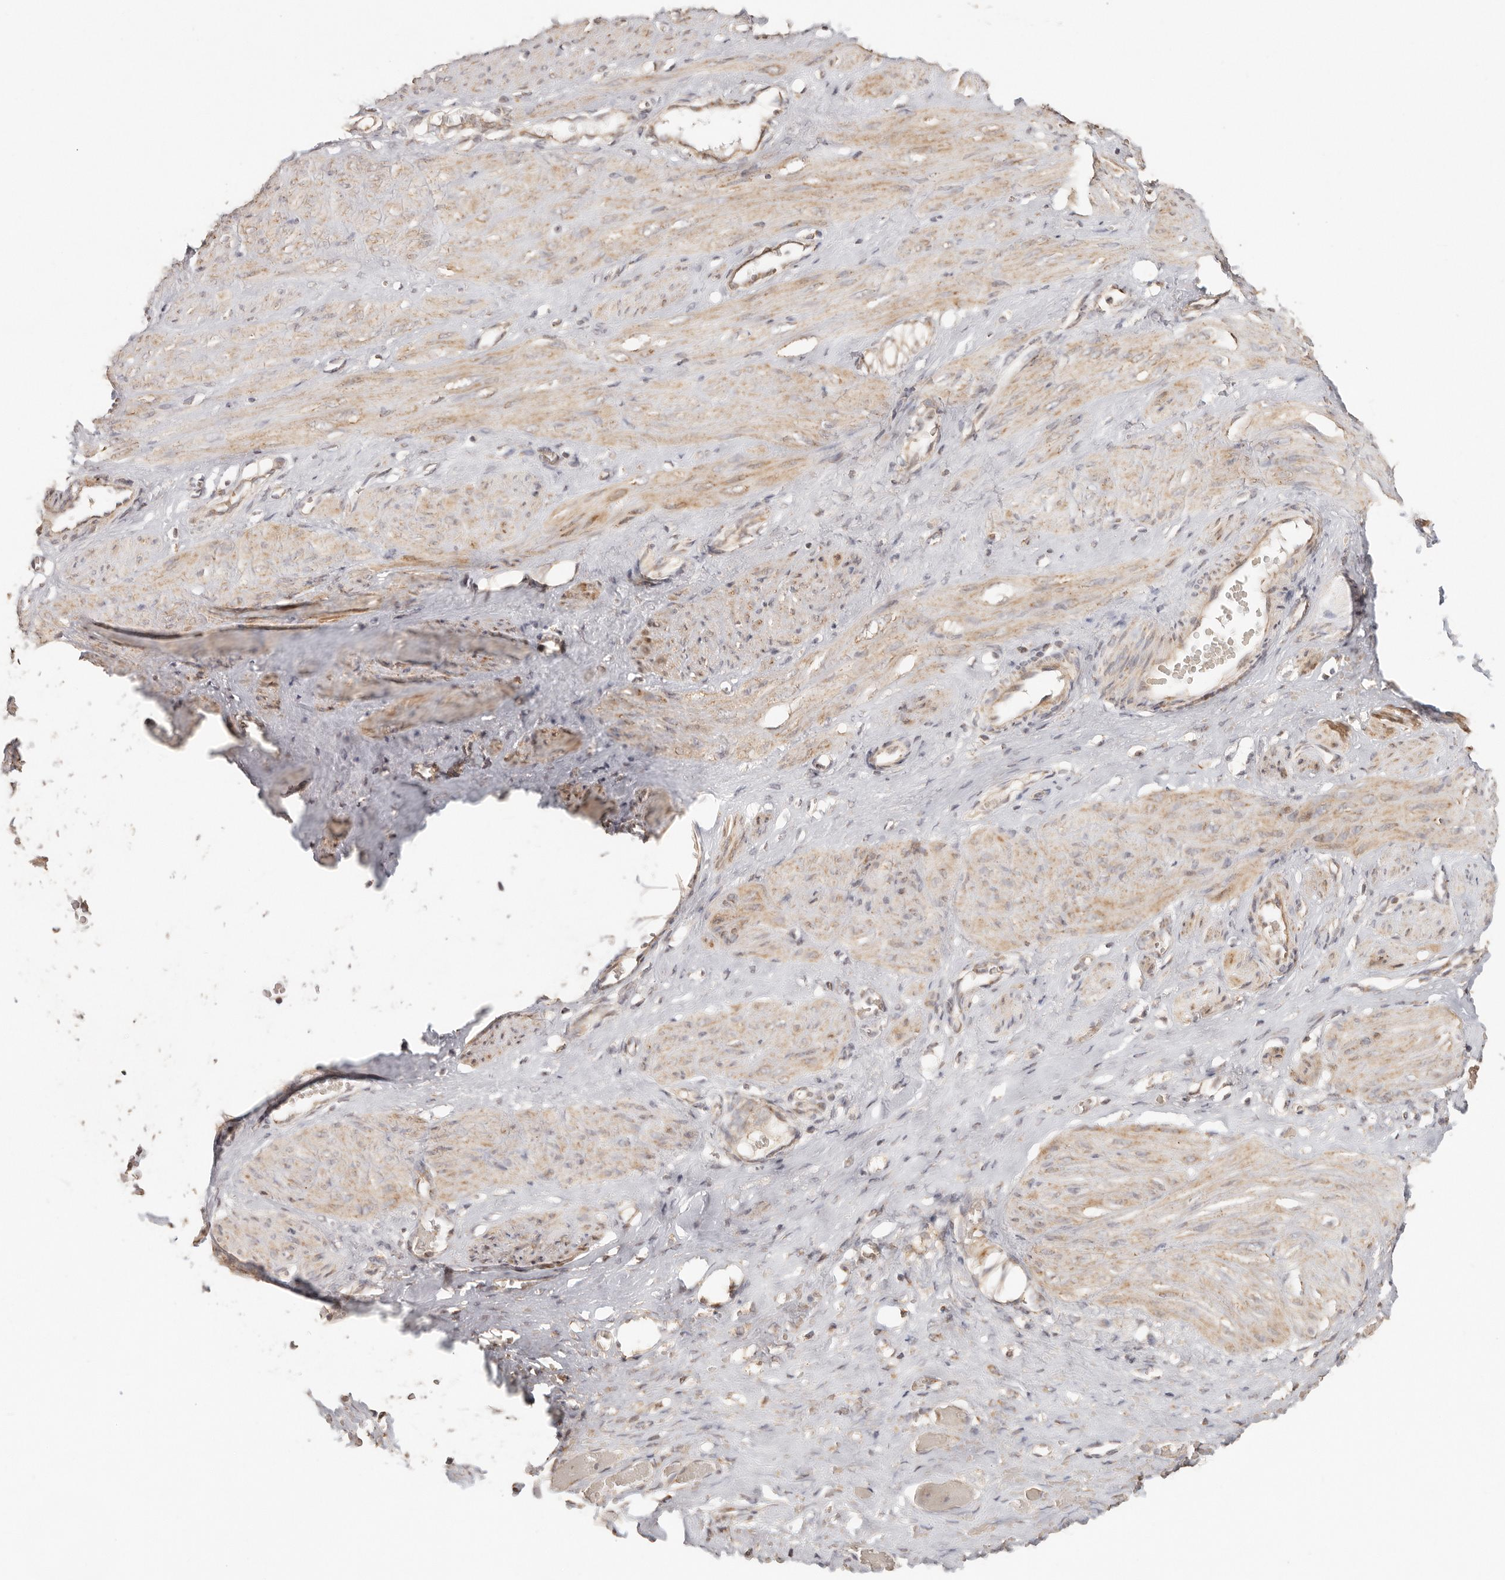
{"staining": {"intensity": "moderate", "quantity": ">75%", "location": "cytoplasmic/membranous"}, "tissue": "smooth muscle", "cell_type": "Smooth muscle cells", "image_type": "normal", "snomed": [{"axis": "morphology", "description": "Normal tissue, NOS"}, {"axis": "topography", "description": "Endometrium"}], "caption": "Immunohistochemical staining of normal human smooth muscle exhibits moderate cytoplasmic/membranous protein staining in about >75% of smooth muscle cells. (Brightfield microscopy of DAB IHC at high magnification).", "gene": "NDUFB11", "patient": {"sex": "female", "age": 33}}